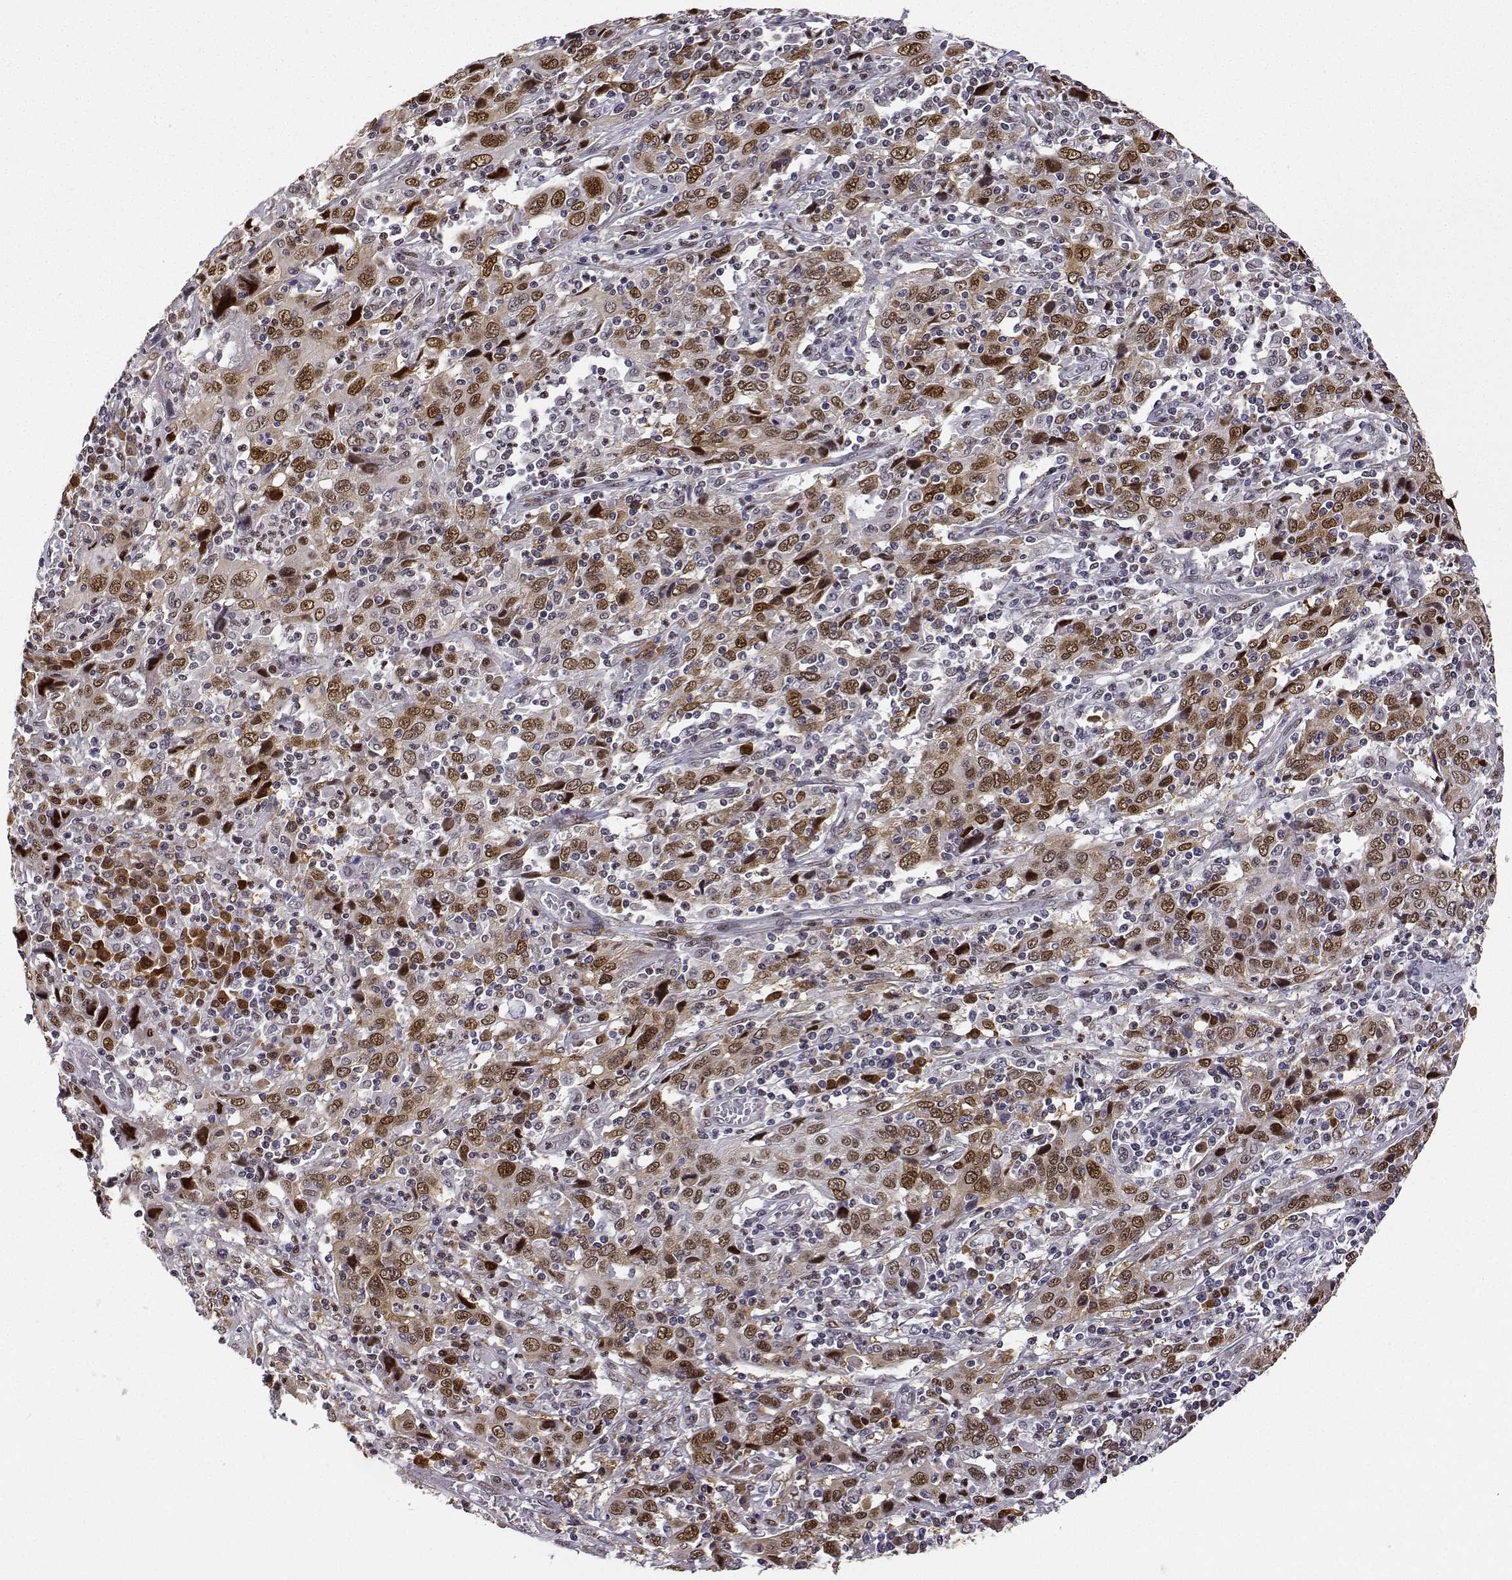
{"staining": {"intensity": "moderate", "quantity": ">75%", "location": "cytoplasmic/membranous,nuclear"}, "tissue": "cervical cancer", "cell_type": "Tumor cells", "image_type": "cancer", "snomed": [{"axis": "morphology", "description": "Squamous cell carcinoma, NOS"}, {"axis": "topography", "description": "Cervix"}], "caption": "Moderate cytoplasmic/membranous and nuclear staining for a protein is identified in about >75% of tumor cells of cervical squamous cell carcinoma using IHC.", "gene": "PHGDH", "patient": {"sex": "female", "age": 46}}